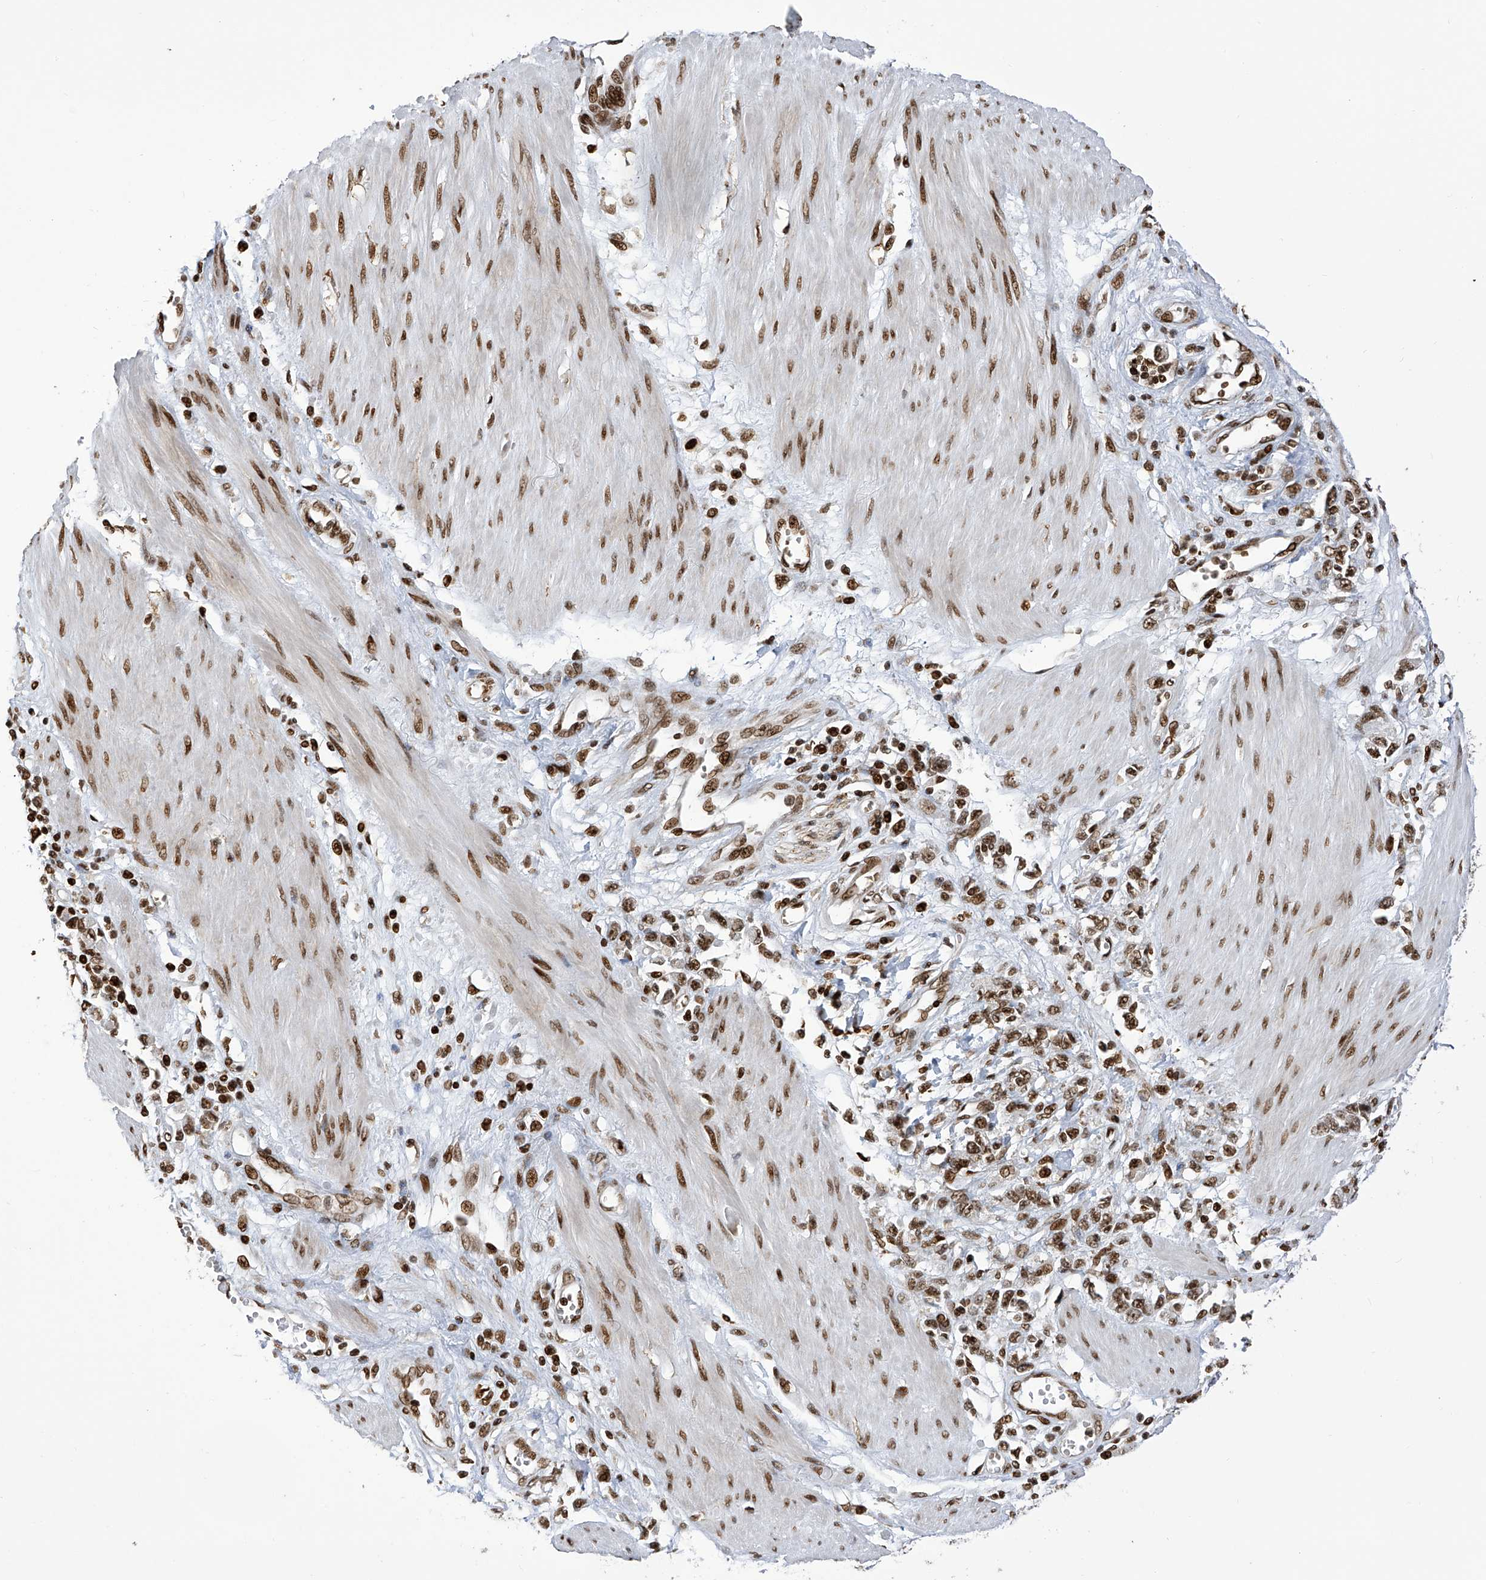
{"staining": {"intensity": "moderate", "quantity": ">75%", "location": "nuclear"}, "tissue": "stomach cancer", "cell_type": "Tumor cells", "image_type": "cancer", "snomed": [{"axis": "morphology", "description": "Adenocarcinoma, NOS"}, {"axis": "topography", "description": "Stomach"}], "caption": "A histopathology image of stomach adenocarcinoma stained for a protein reveals moderate nuclear brown staining in tumor cells.", "gene": "PAK1IP1", "patient": {"sex": "female", "age": 76}}